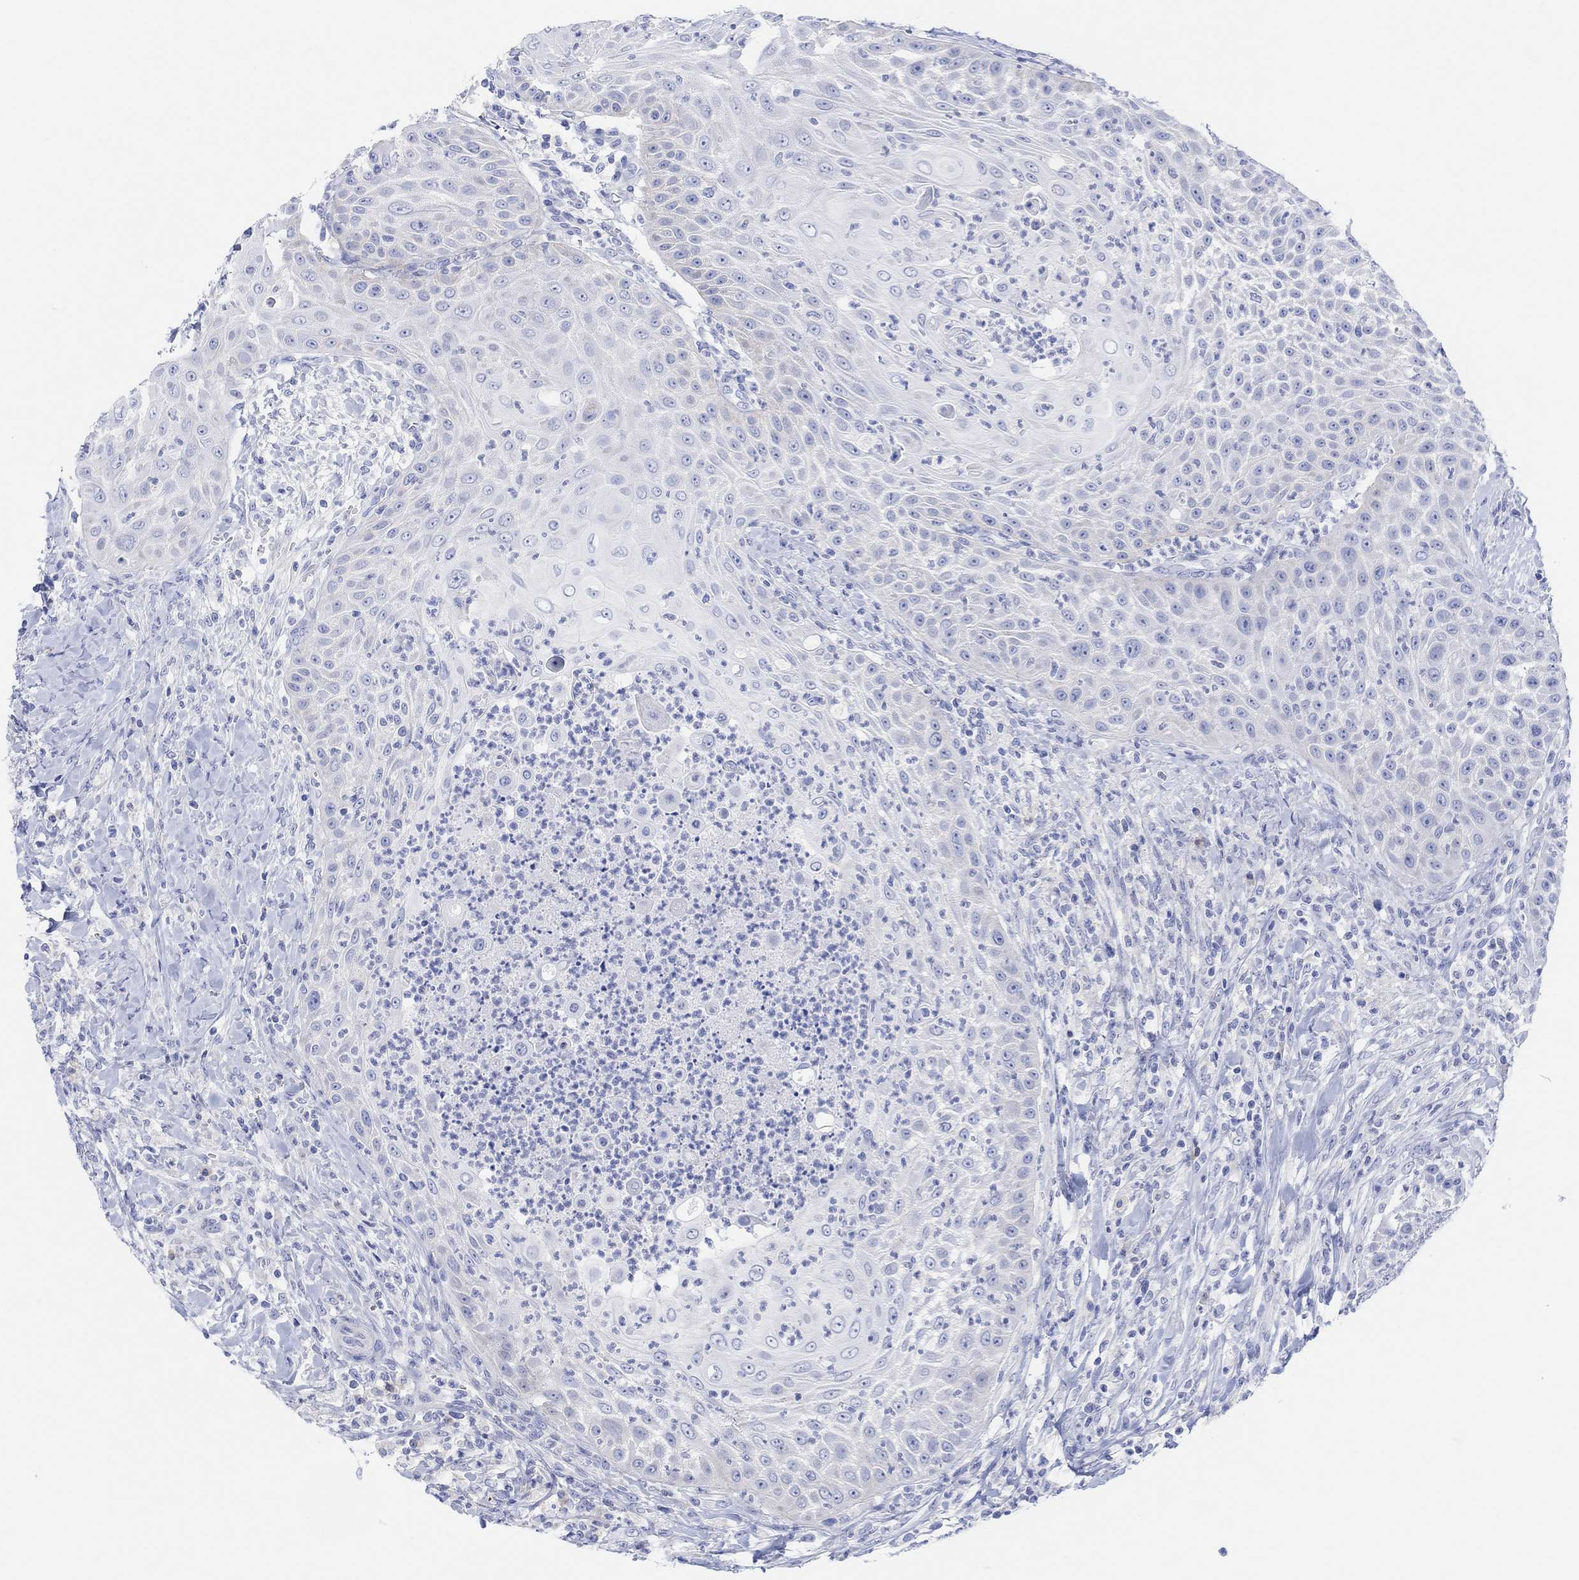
{"staining": {"intensity": "negative", "quantity": "none", "location": "none"}, "tissue": "head and neck cancer", "cell_type": "Tumor cells", "image_type": "cancer", "snomed": [{"axis": "morphology", "description": "Squamous cell carcinoma, NOS"}, {"axis": "topography", "description": "Head-Neck"}], "caption": "Tumor cells are negative for protein expression in human head and neck cancer (squamous cell carcinoma).", "gene": "GNG13", "patient": {"sex": "male", "age": 69}}